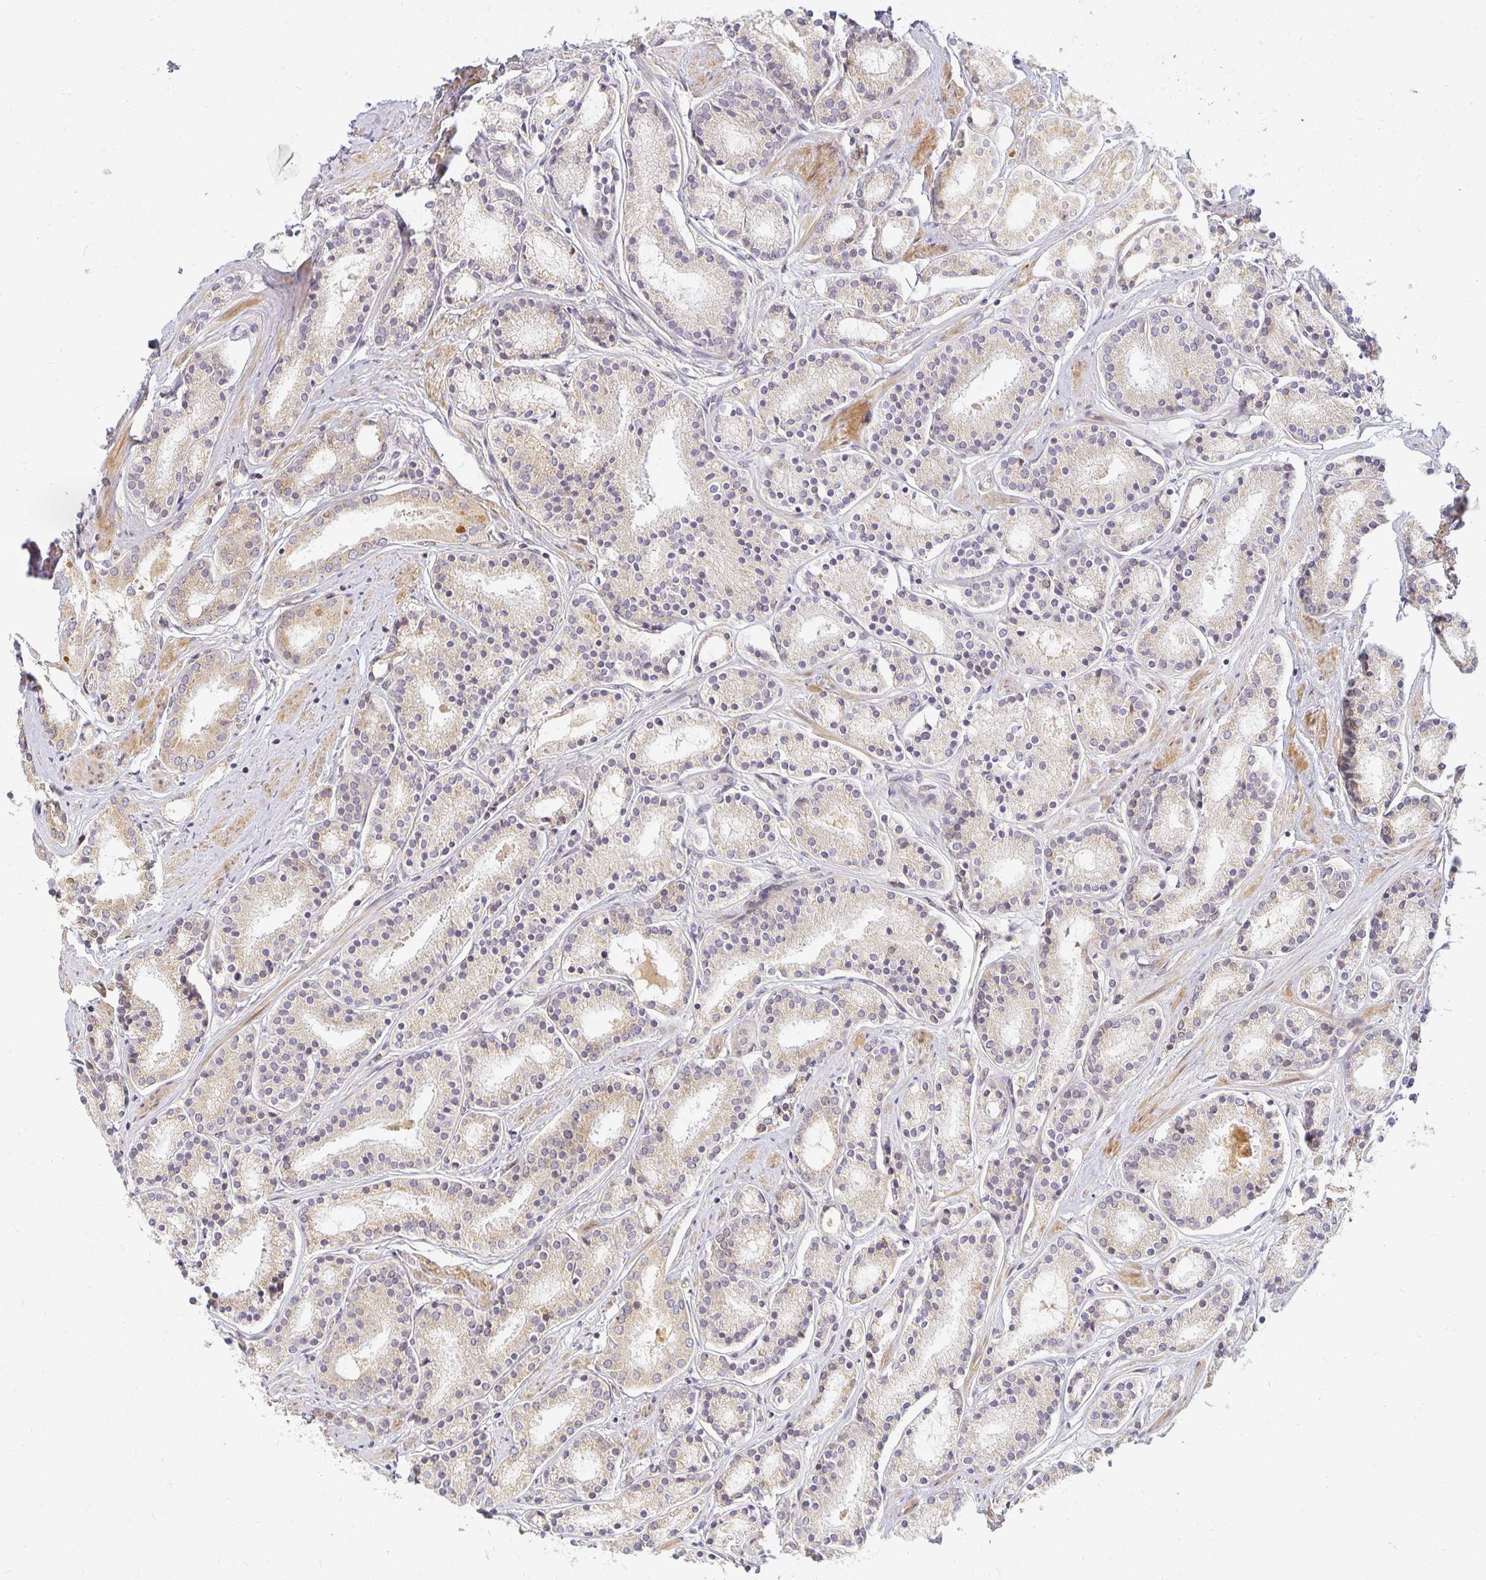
{"staining": {"intensity": "moderate", "quantity": "25%-75%", "location": "cytoplasmic/membranous"}, "tissue": "prostate cancer", "cell_type": "Tumor cells", "image_type": "cancer", "snomed": [{"axis": "morphology", "description": "Adenocarcinoma, High grade"}, {"axis": "topography", "description": "Prostate"}], "caption": "This photomicrograph displays immunohistochemistry staining of human high-grade adenocarcinoma (prostate), with medium moderate cytoplasmic/membranous positivity in about 25%-75% of tumor cells.", "gene": "EHF", "patient": {"sex": "male", "age": 63}}